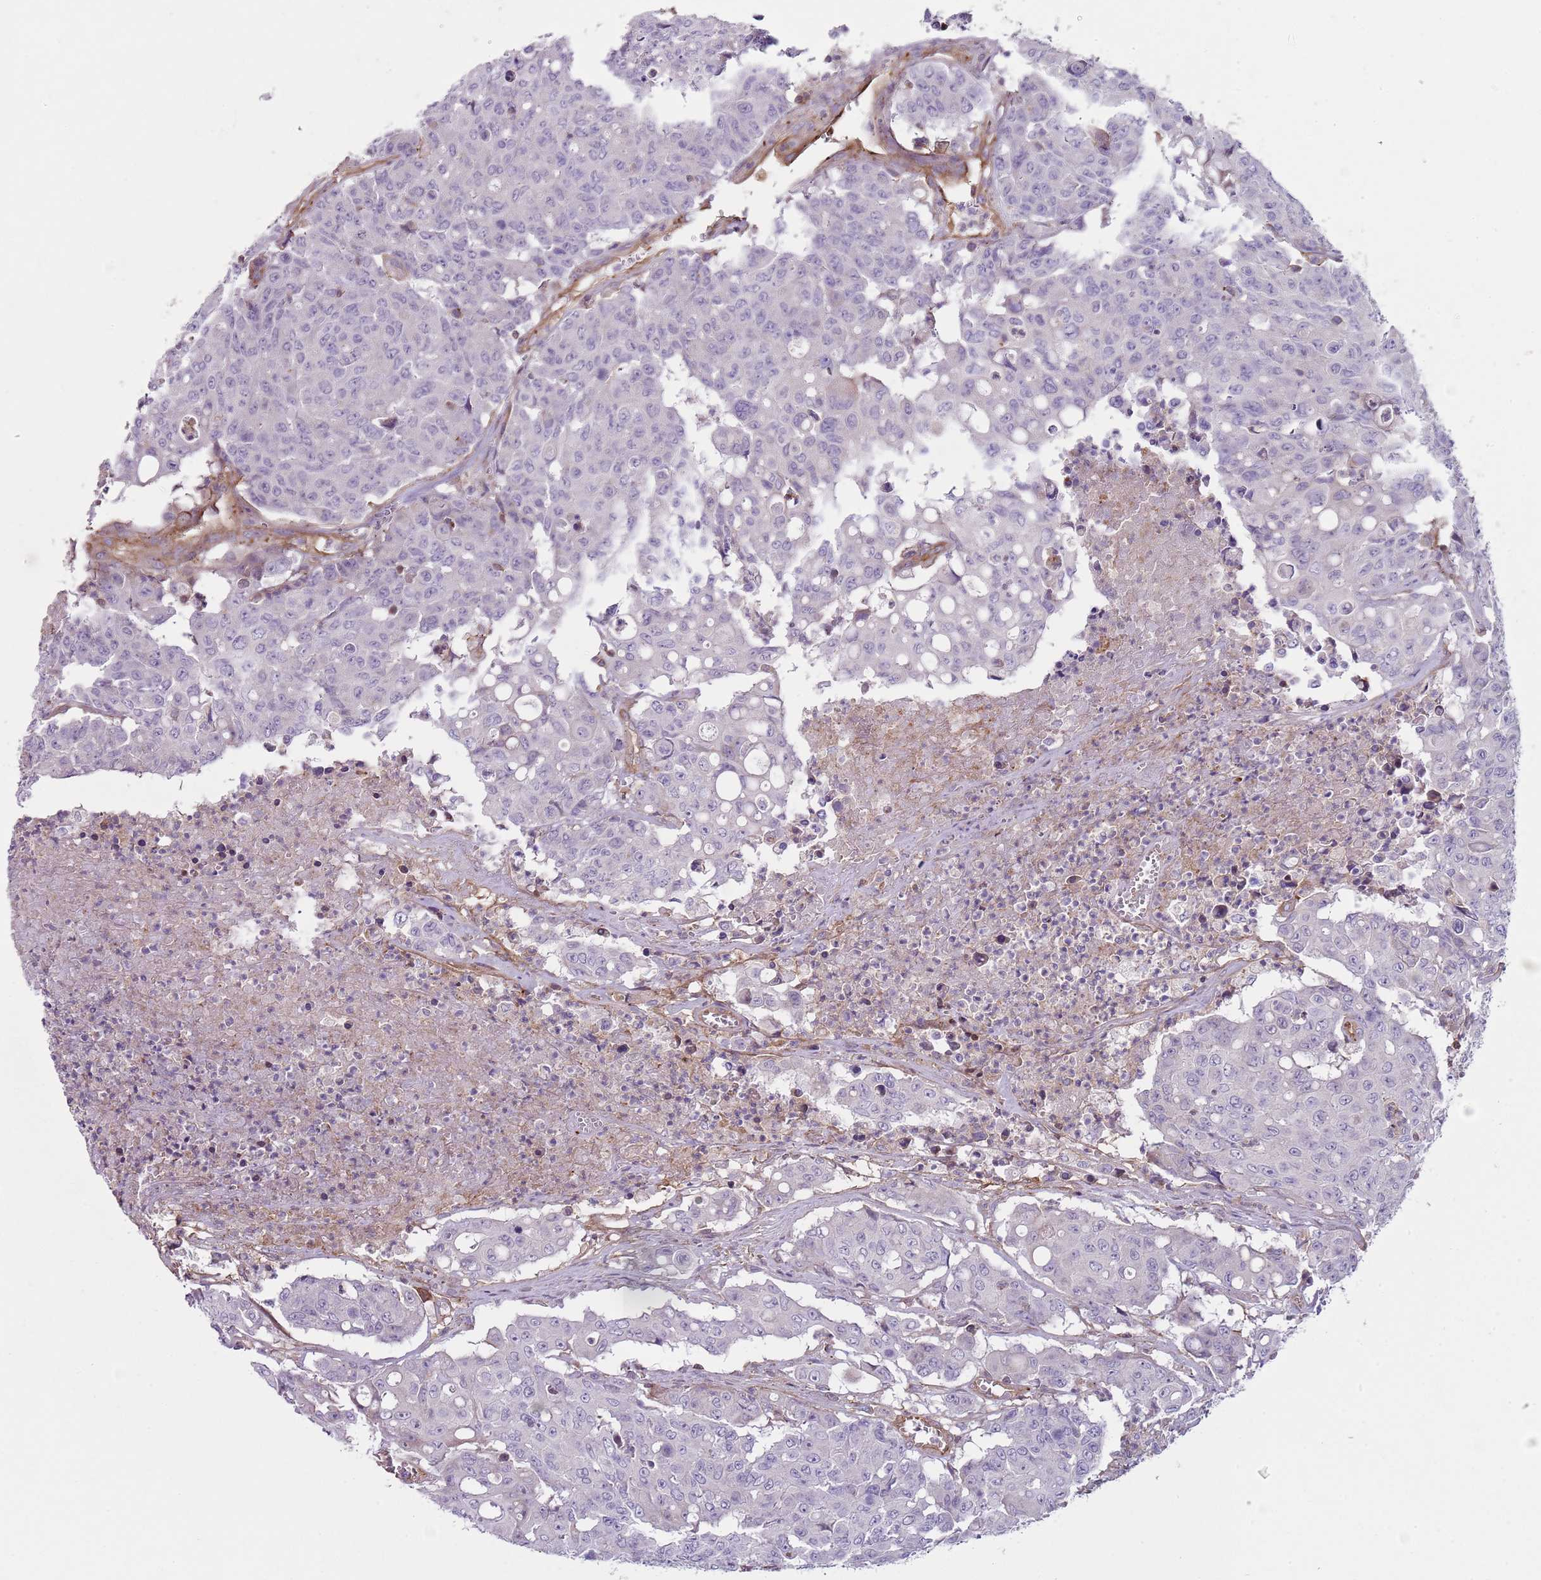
{"staining": {"intensity": "negative", "quantity": "none", "location": "none"}, "tissue": "colorectal cancer", "cell_type": "Tumor cells", "image_type": "cancer", "snomed": [{"axis": "morphology", "description": "Adenocarcinoma, NOS"}, {"axis": "topography", "description": "Colon"}], "caption": "High power microscopy histopathology image of an immunohistochemistry photomicrograph of colorectal cancer, revealing no significant staining in tumor cells. (Brightfield microscopy of DAB immunohistochemistry (IHC) at high magnification).", "gene": "GNAI3", "patient": {"sex": "male", "age": 51}}